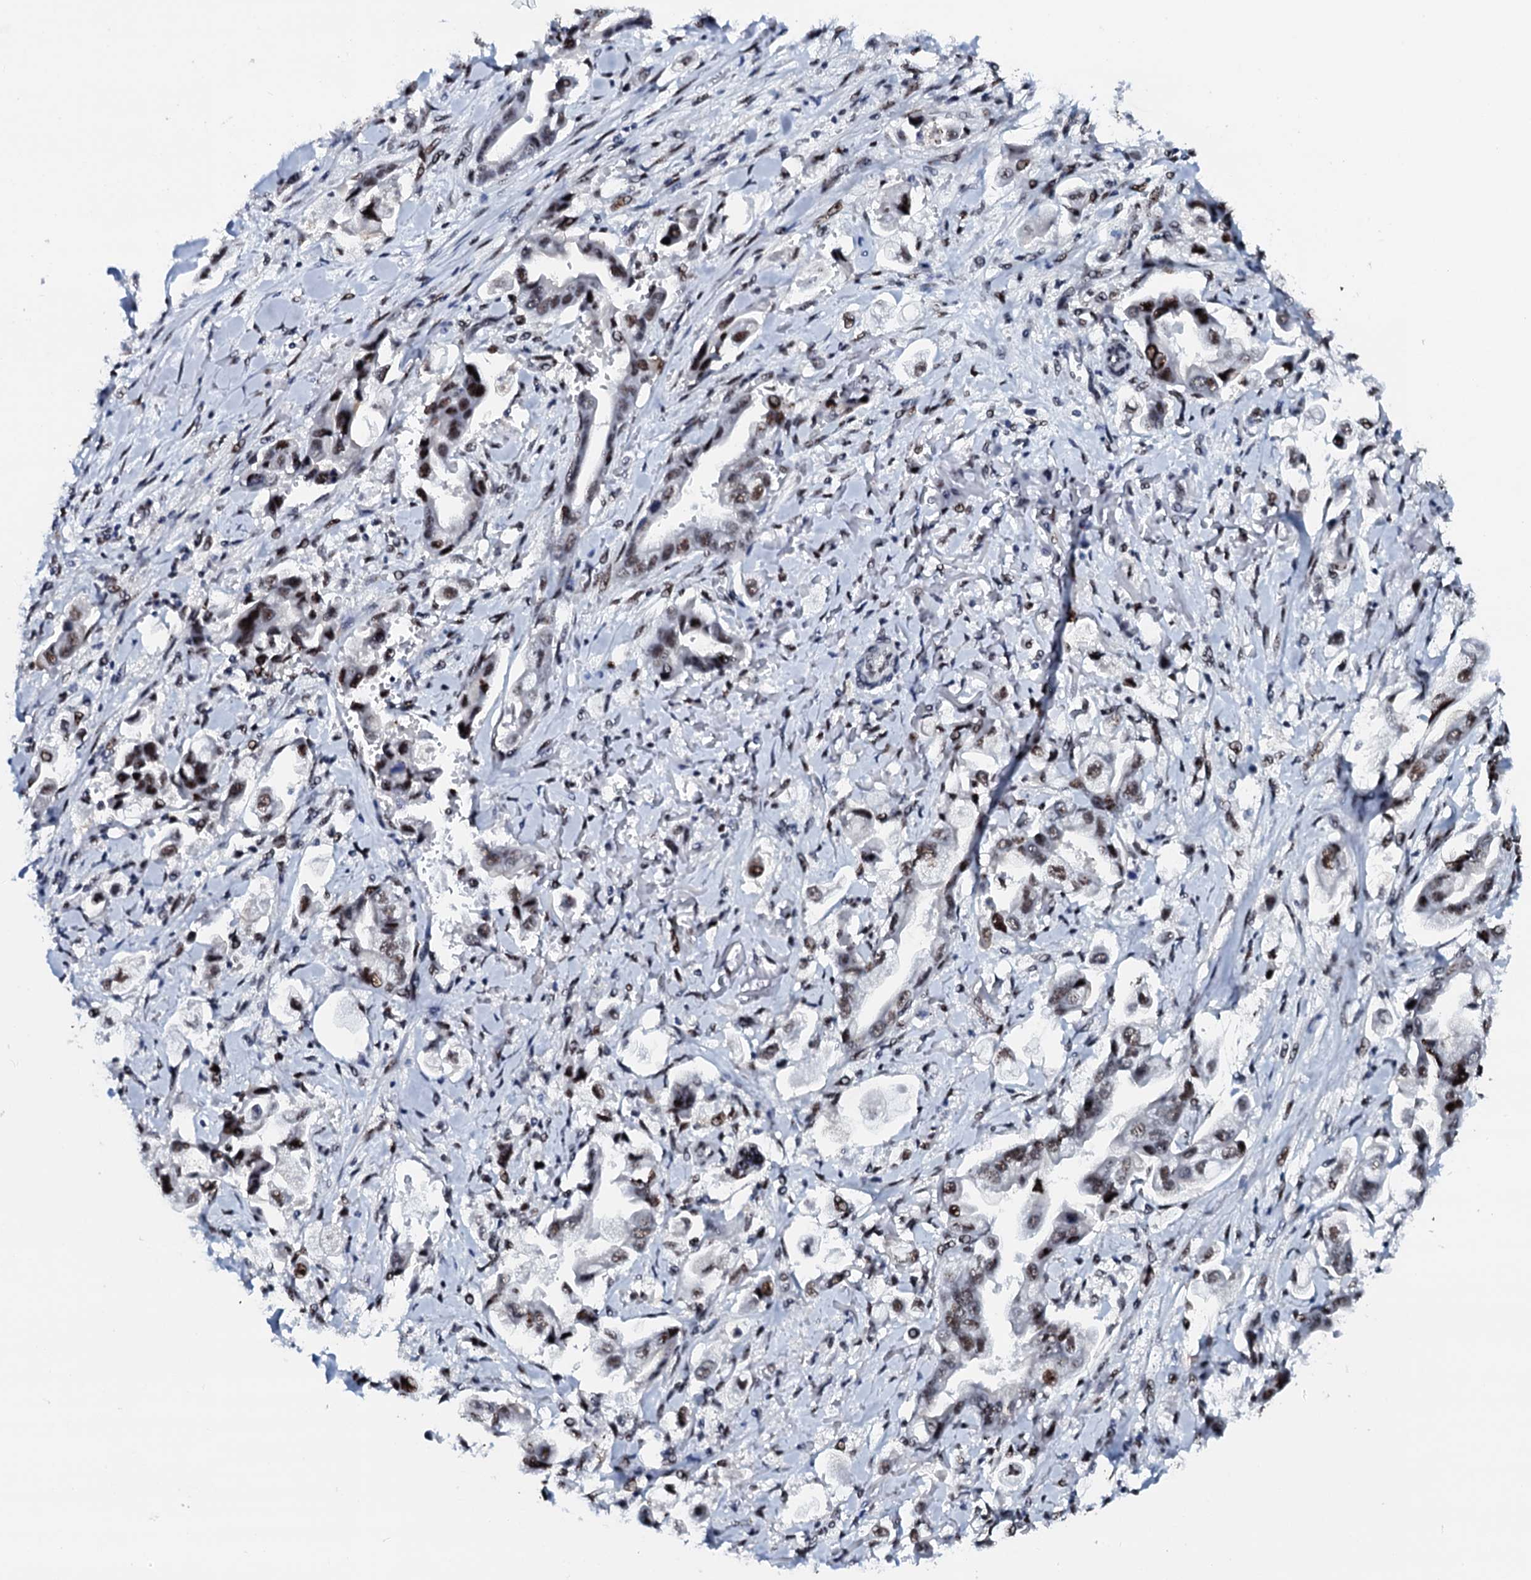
{"staining": {"intensity": "moderate", "quantity": ">75%", "location": "nuclear"}, "tissue": "stomach cancer", "cell_type": "Tumor cells", "image_type": "cancer", "snomed": [{"axis": "morphology", "description": "Adenocarcinoma, NOS"}, {"axis": "topography", "description": "Stomach"}], "caption": "Adenocarcinoma (stomach) stained with DAB immunohistochemistry reveals medium levels of moderate nuclear expression in approximately >75% of tumor cells. The protein of interest is stained brown, and the nuclei are stained in blue (DAB IHC with brightfield microscopy, high magnification).", "gene": "NKAPD1", "patient": {"sex": "male", "age": 62}}